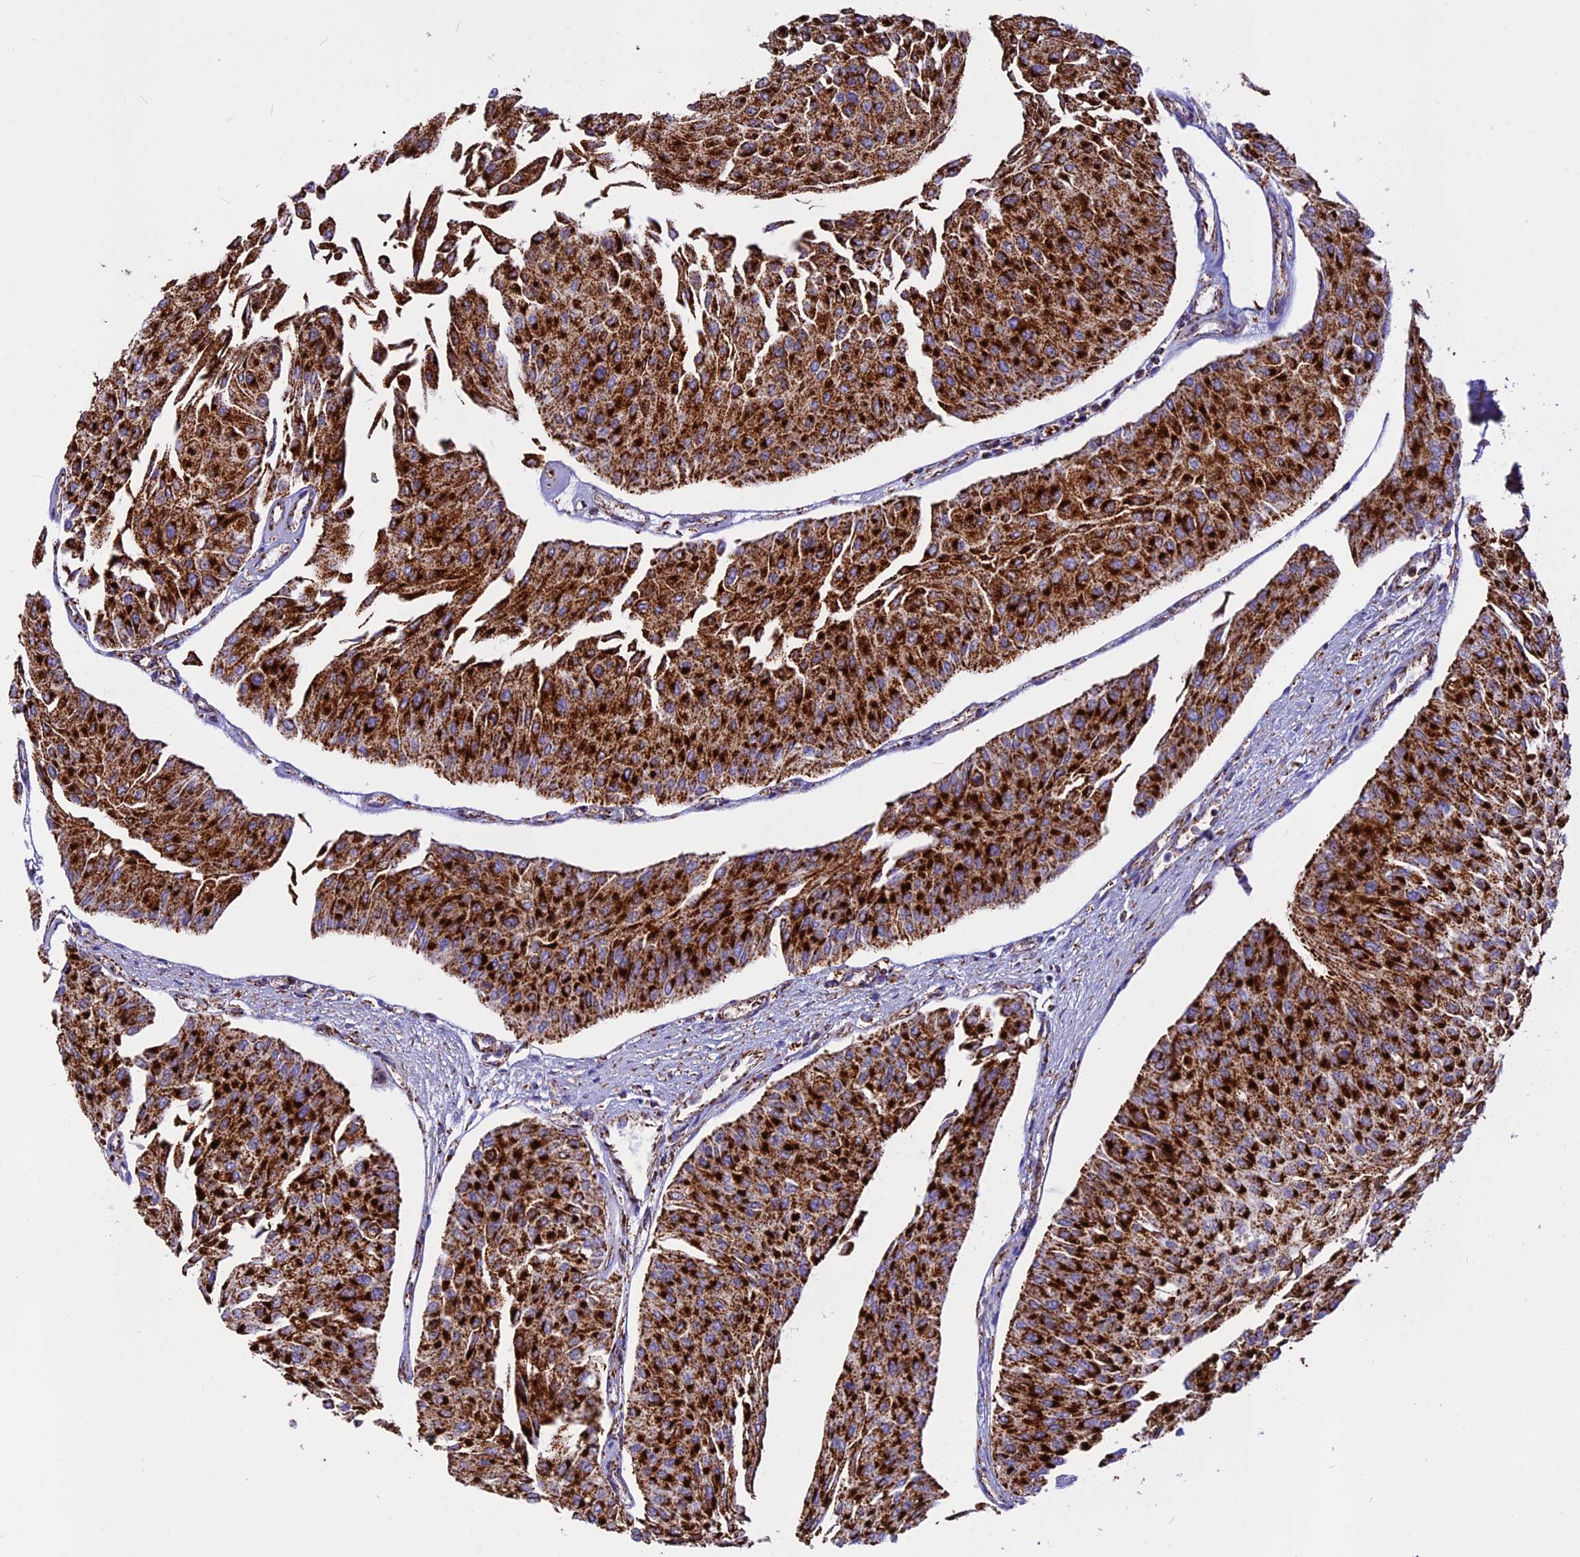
{"staining": {"intensity": "strong", "quantity": ">75%", "location": "cytoplasmic/membranous"}, "tissue": "urothelial cancer", "cell_type": "Tumor cells", "image_type": "cancer", "snomed": [{"axis": "morphology", "description": "Urothelial carcinoma, Low grade"}, {"axis": "topography", "description": "Urinary bladder"}], "caption": "Immunohistochemistry (IHC) (DAB (3,3'-diaminobenzidine)) staining of urothelial cancer exhibits strong cytoplasmic/membranous protein staining in approximately >75% of tumor cells. The protein is shown in brown color, while the nuclei are stained blue.", "gene": "VDAC2", "patient": {"sex": "male", "age": 67}}